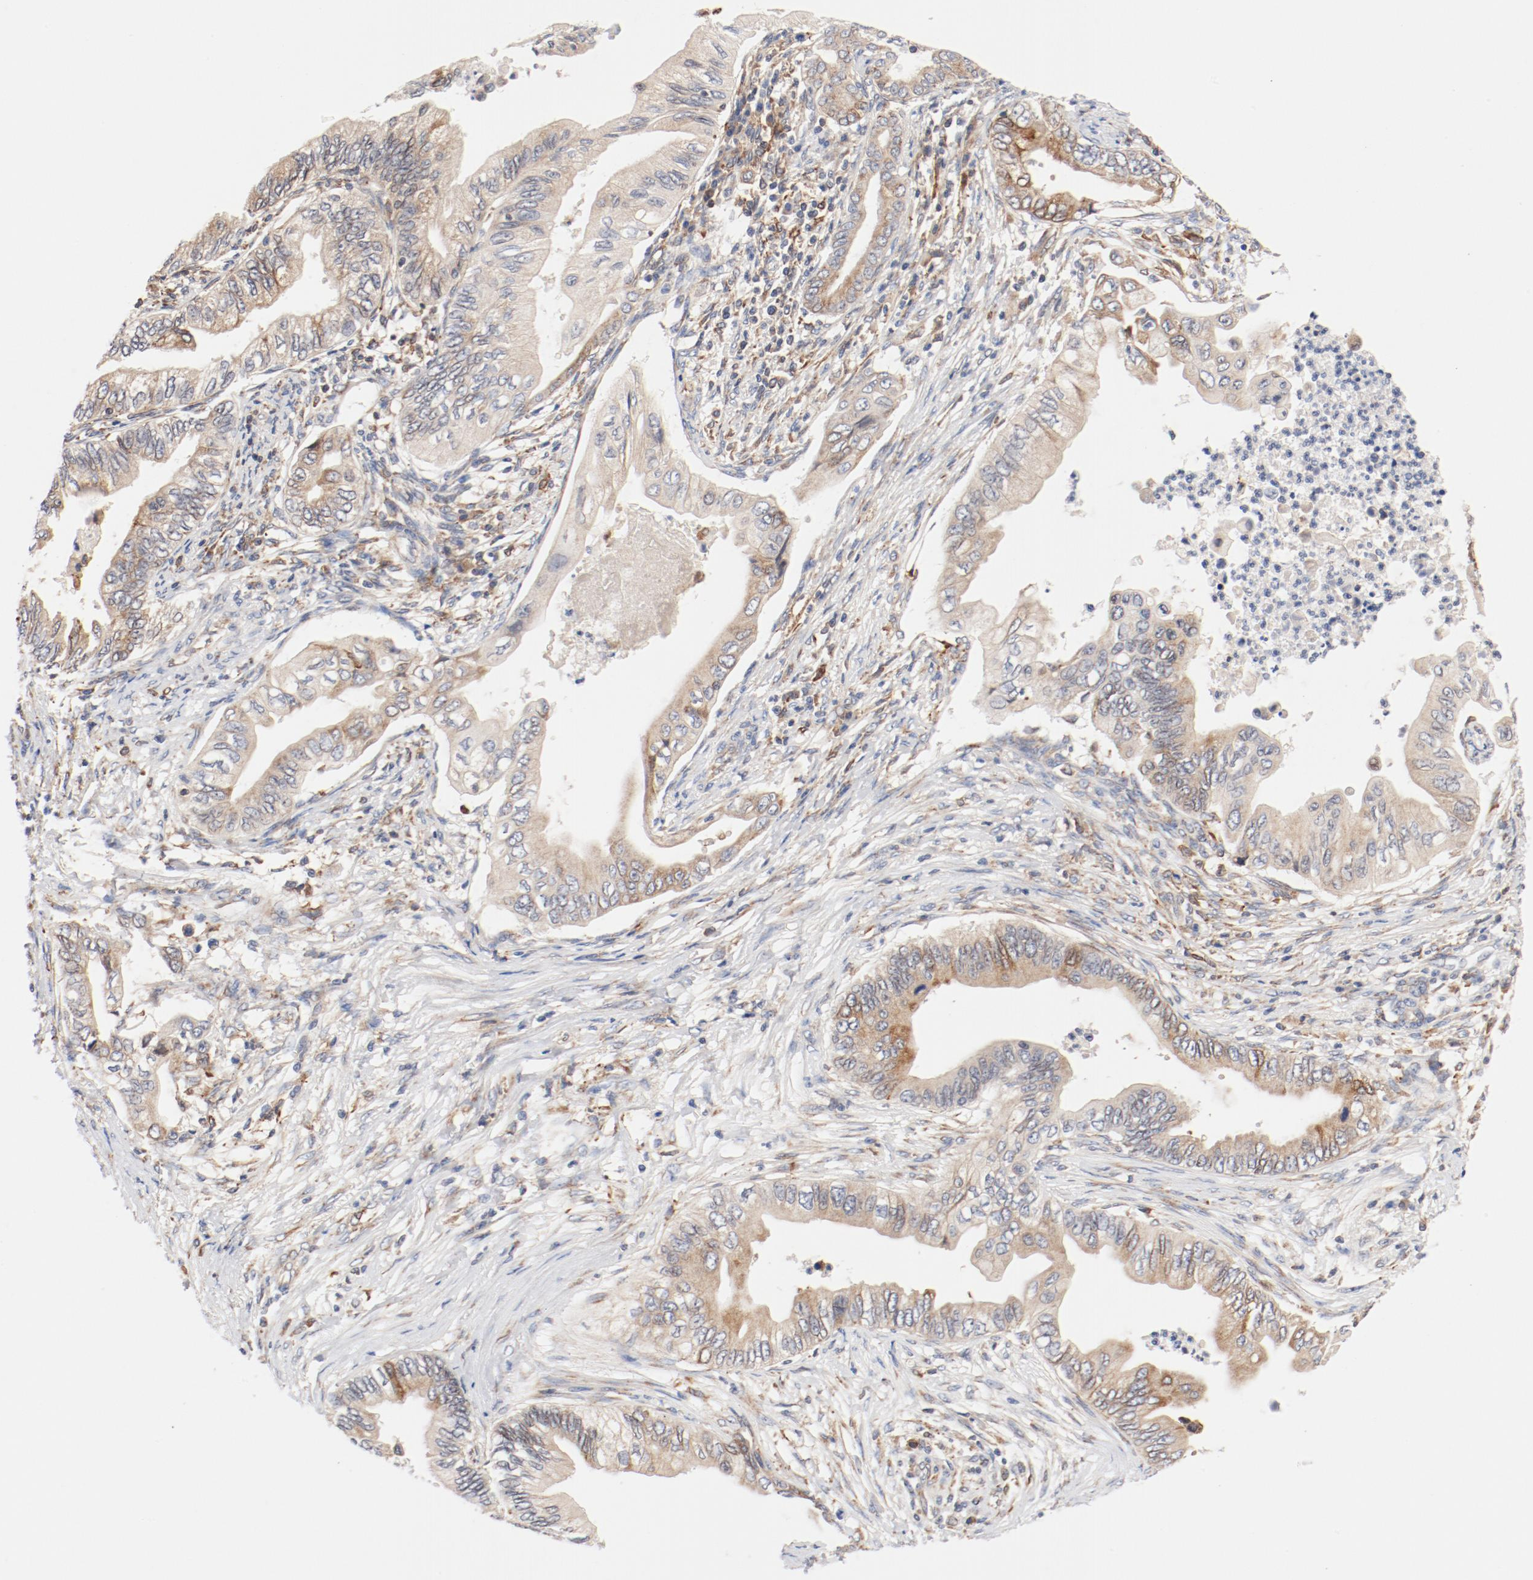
{"staining": {"intensity": "moderate", "quantity": ">75%", "location": "cytoplasmic/membranous"}, "tissue": "pancreatic cancer", "cell_type": "Tumor cells", "image_type": "cancer", "snomed": [{"axis": "morphology", "description": "Adenocarcinoma, NOS"}, {"axis": "topography", "description": "Pancreas"}], "caption": "Tumor cells display medium levels of moderate cytoplasmic/membranous positivity in approximately >75% of cells in pancreatic cancer (adenocarcinoma).", "gene": "PDPK1", "patient": {"sex": "female", "age": 66}}